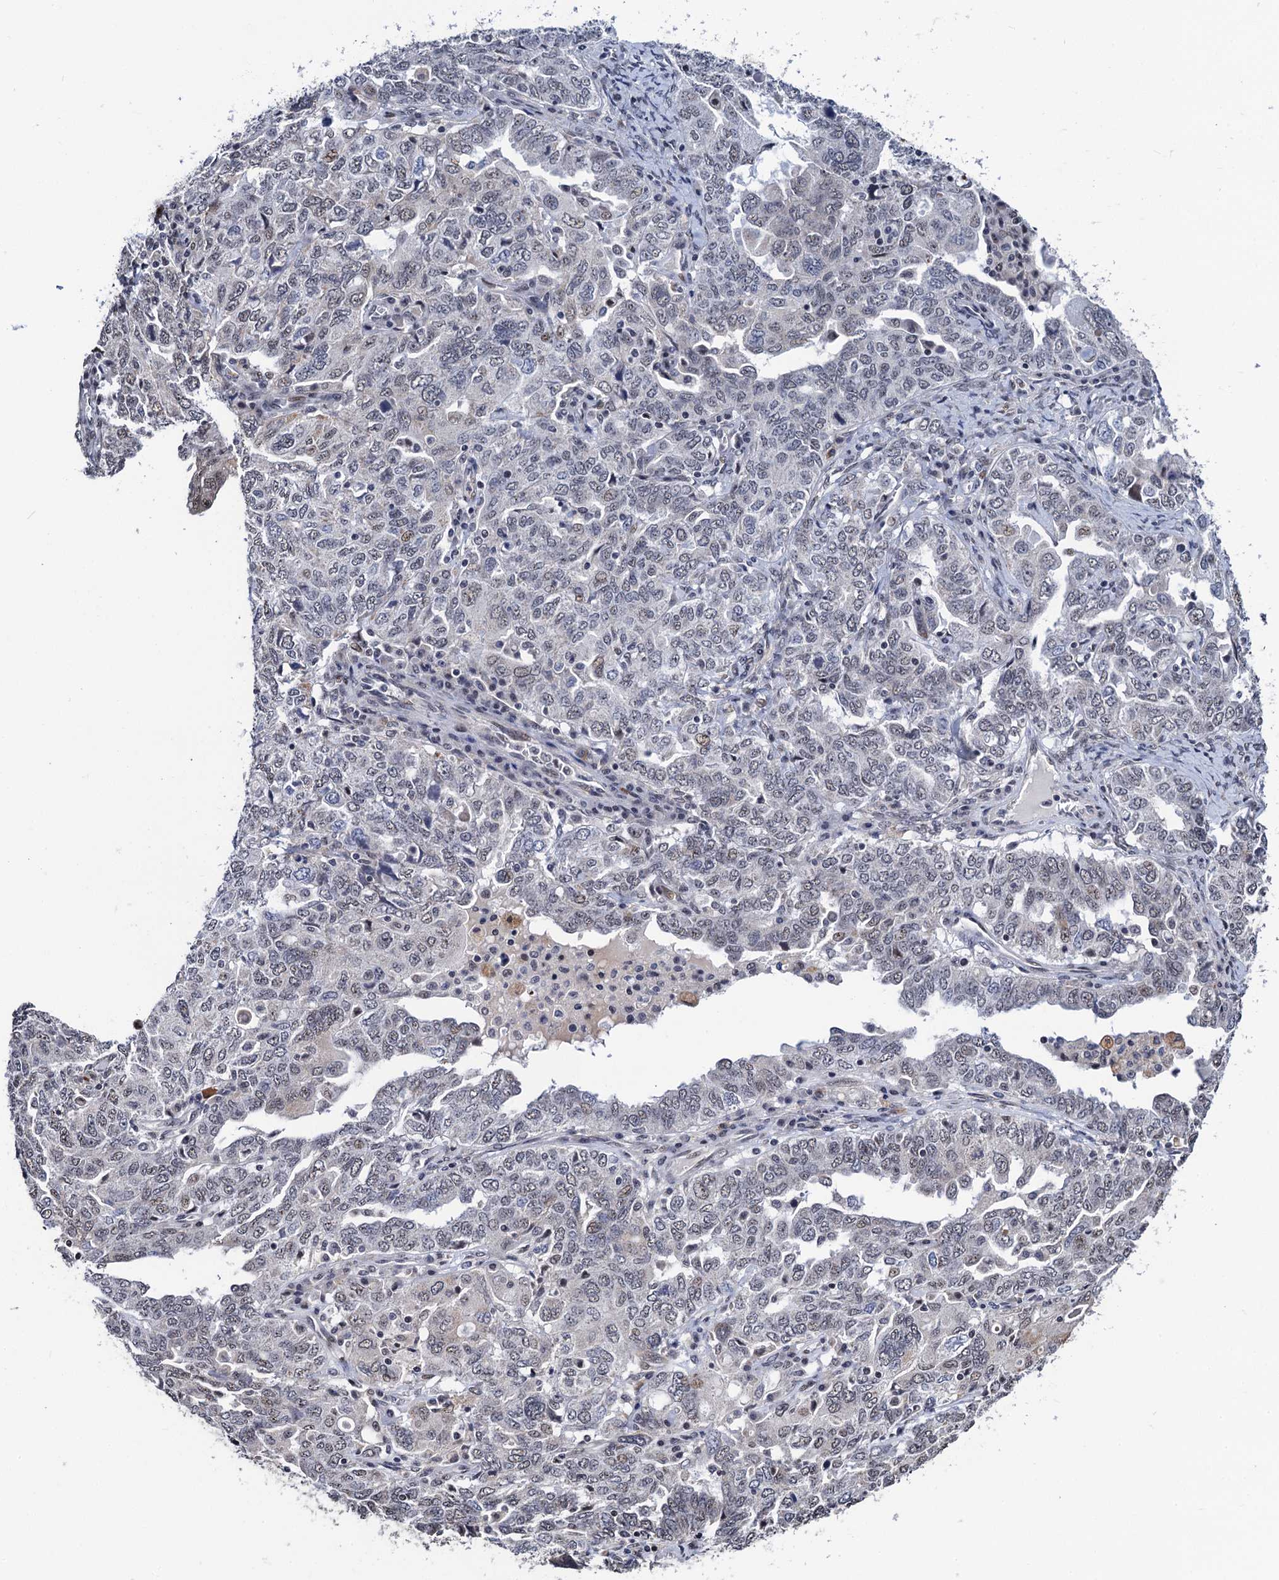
{"staining": {"intensity": "weak", "quantity": "<25%", "location": "nuclear"}, "tissue": "ovarian cancer", "cell_type": "Tumor cells", "image_type": "cancer", "snomed": [{"axis": "morphology", "description": "Carcinoma, endometroid"}, {"axis": "topography", "description": "Ovary"}], "caption": "There is no significant positivity in tumor cells of ovarian cancer.", "gene": "FAM222A", "patient": {"sex": "female", "age": 62}}